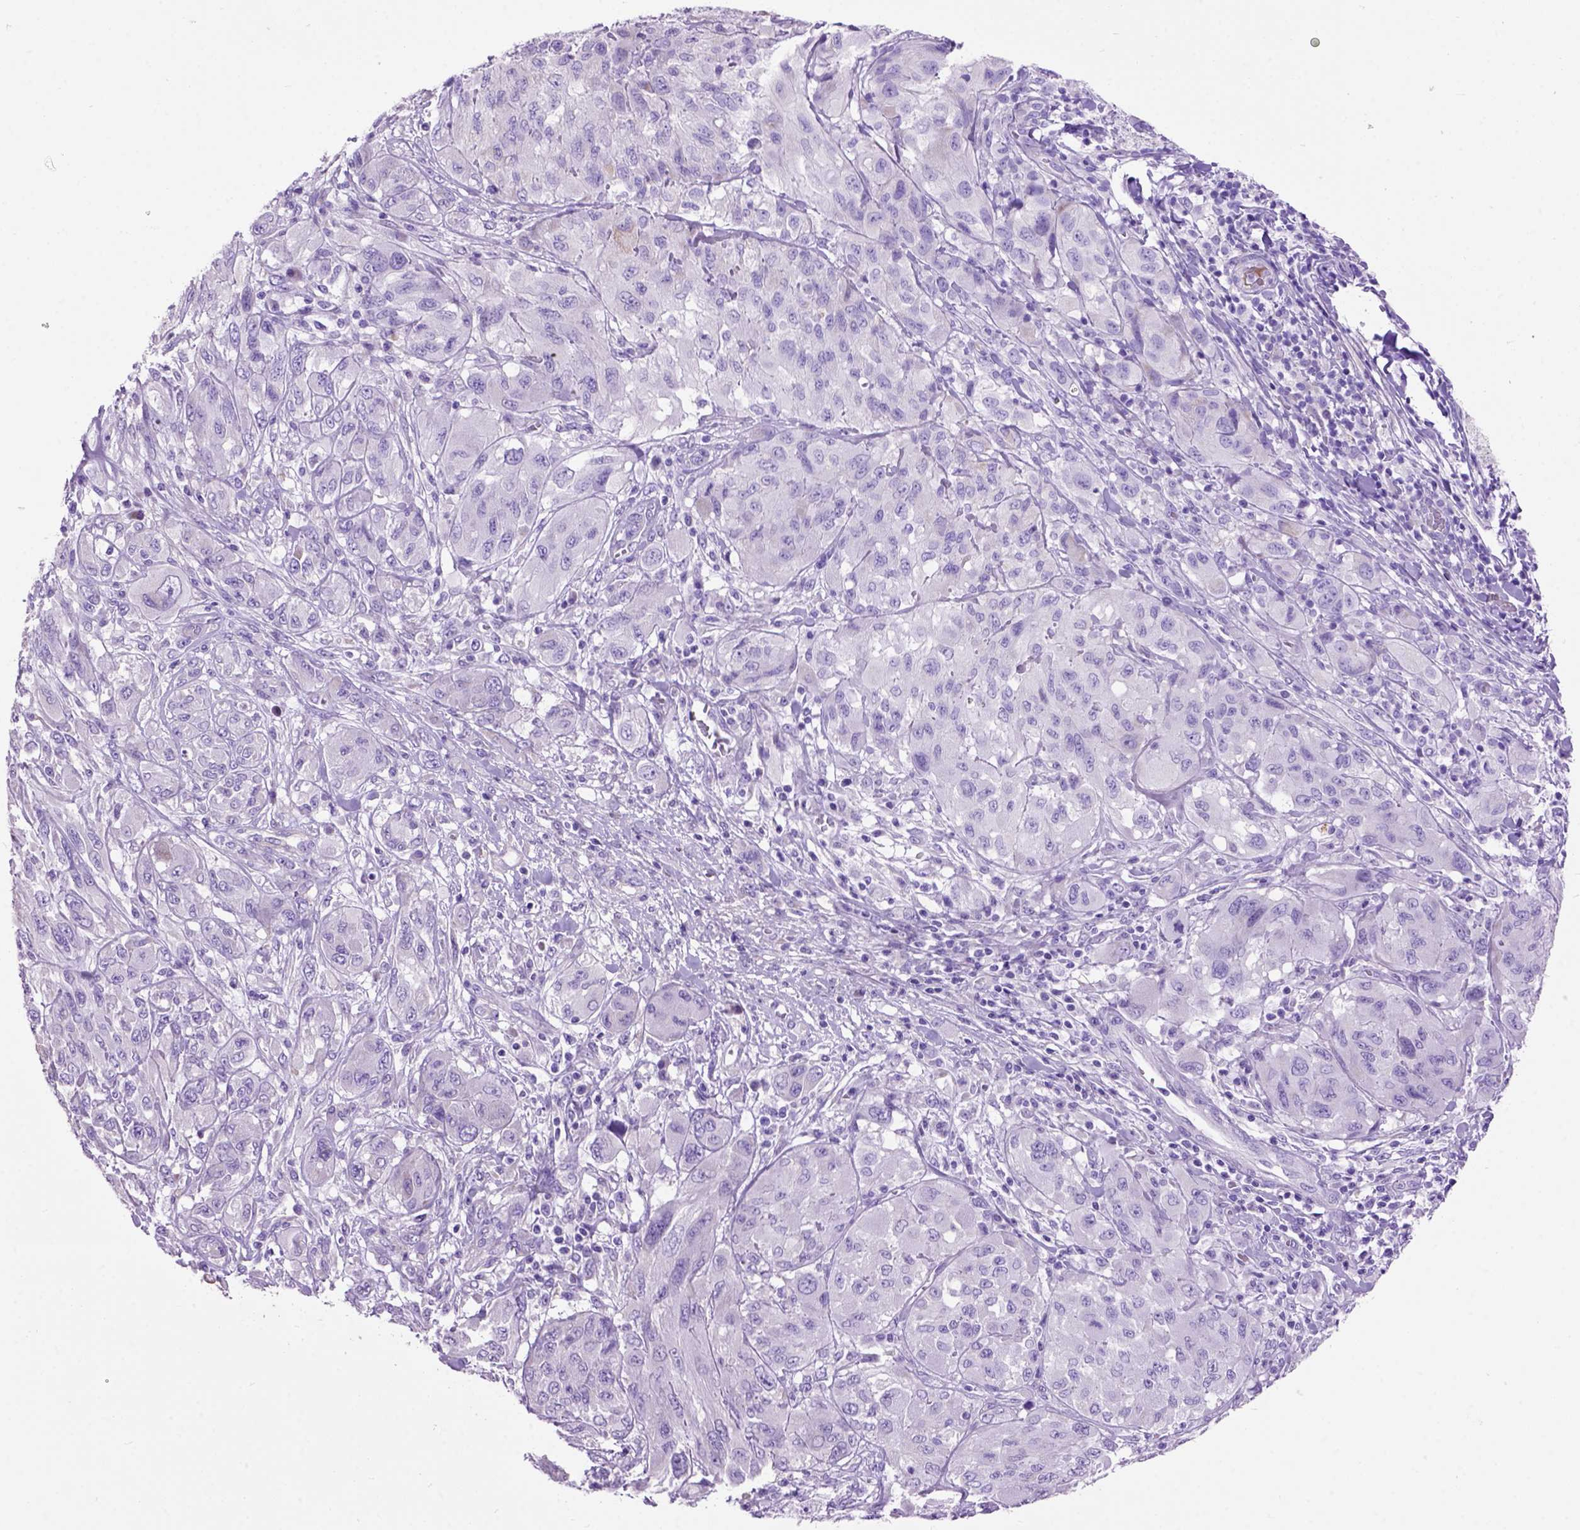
{"staining": {"intensity": "negative", "quantity": "none", "location": "none"}, "tissue": "melanoma", "cell_type": "Tumor cells", "image_type": "cancer", "snomed": [{"axis": "morphology", "description": "Malignant melanoma, NOS"}, {"axis": "topography", "description": "Skin"}], "caption": "Tumor cells are negative for protein expression in human melanoma.", "gene": "MAPT", "patient": {"sex": "female", "age": 91}}